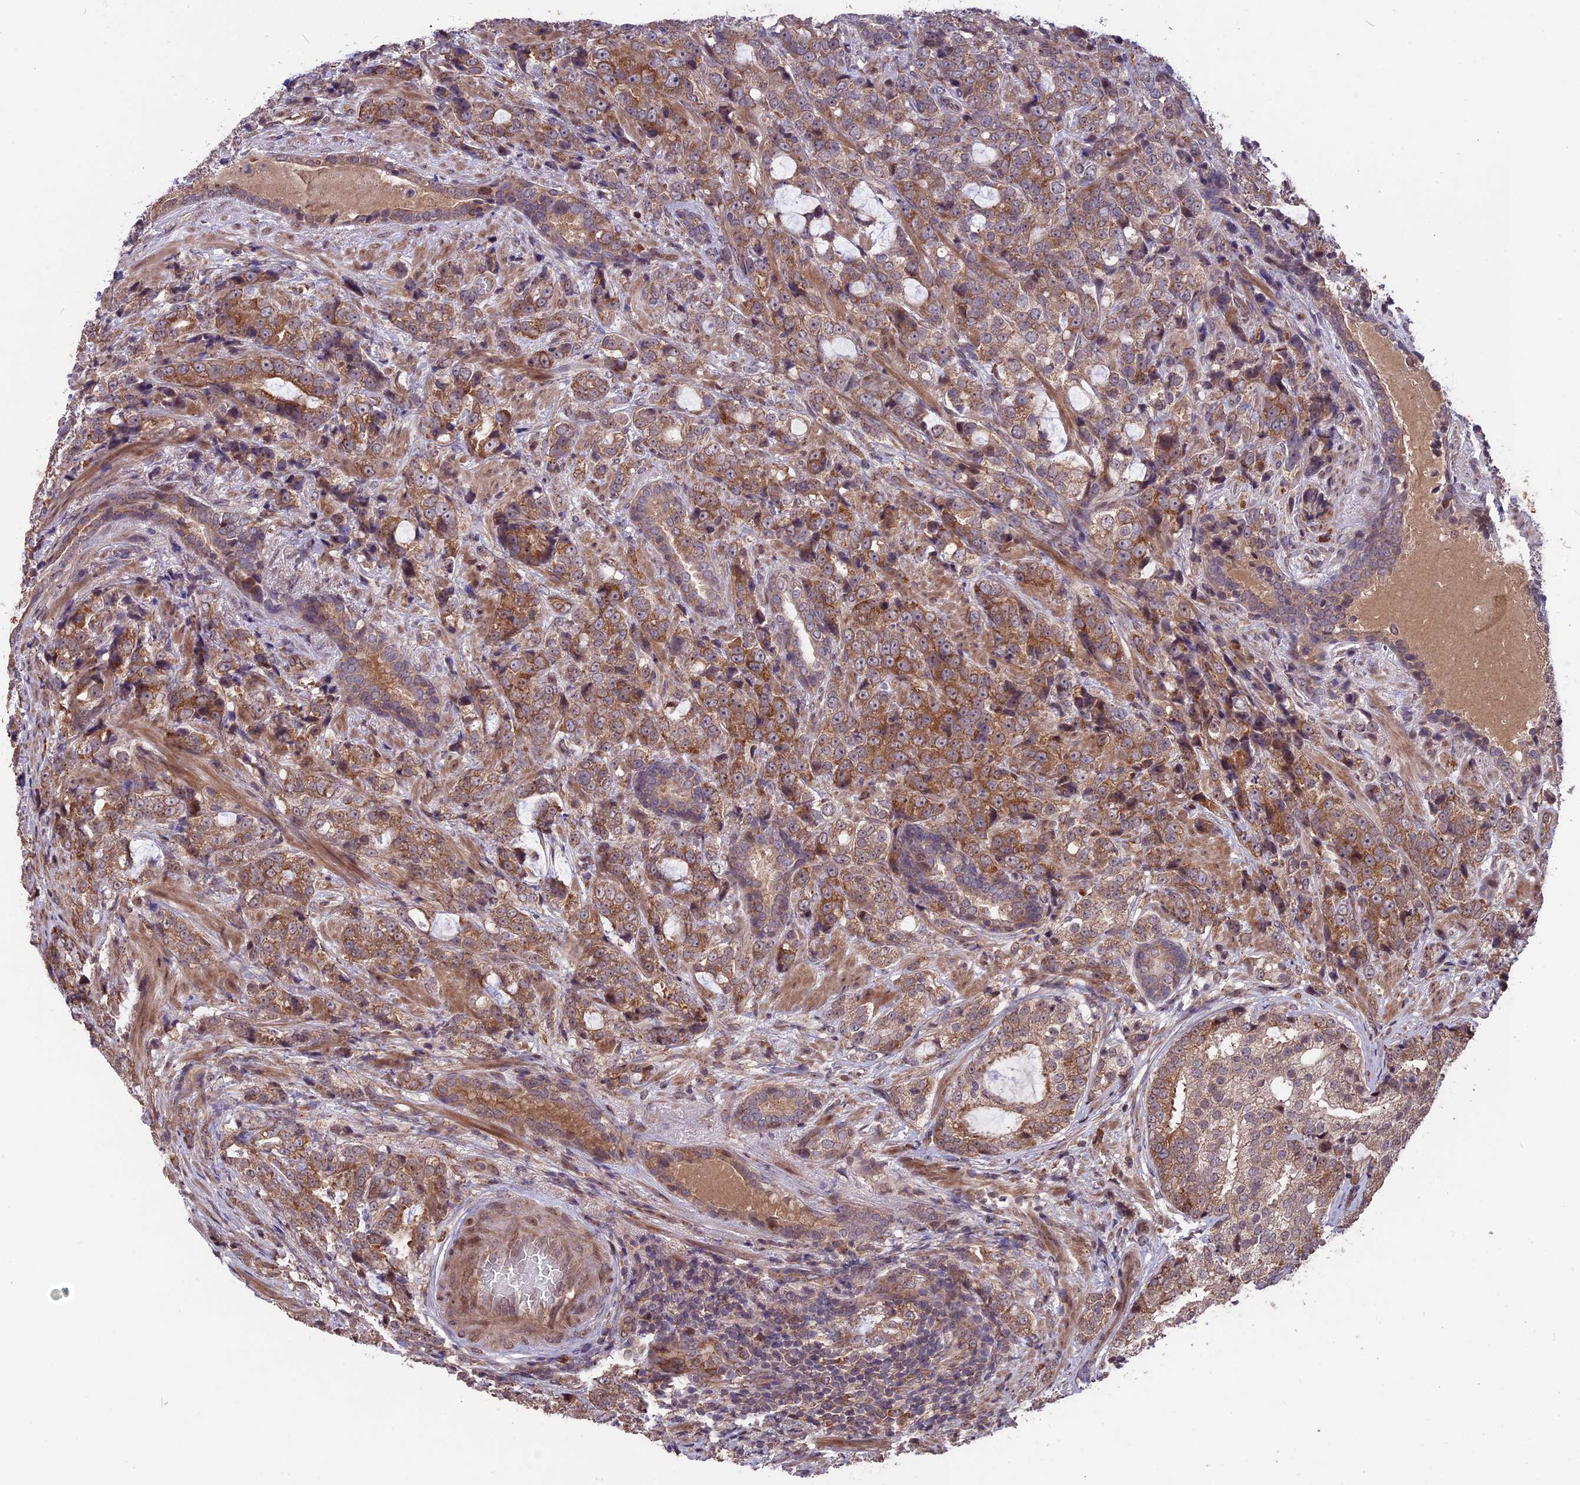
{"staining": {"intensity": "moderate", "quantity": ">75%", "location": "cytoplasmic/membranous"}, "tissue": "prostate cancer", "cell_type": "Tumor cells", "image_type": "cancer", "snomed": [{"axis": "morphology", "description": "Adenocarcinoma, High grade"}, {"axis": "topography", "description": "Prostate"}], "caption": "The micrograph exhibits a brown stain indicating the presence of a protein in the cytoplasmic/membranous of tumor cells in prostate cancer (adenocarcinoma (high-grade)).", "gene": "ZNF598", "patient": {"sex": "male", "age": 67}}